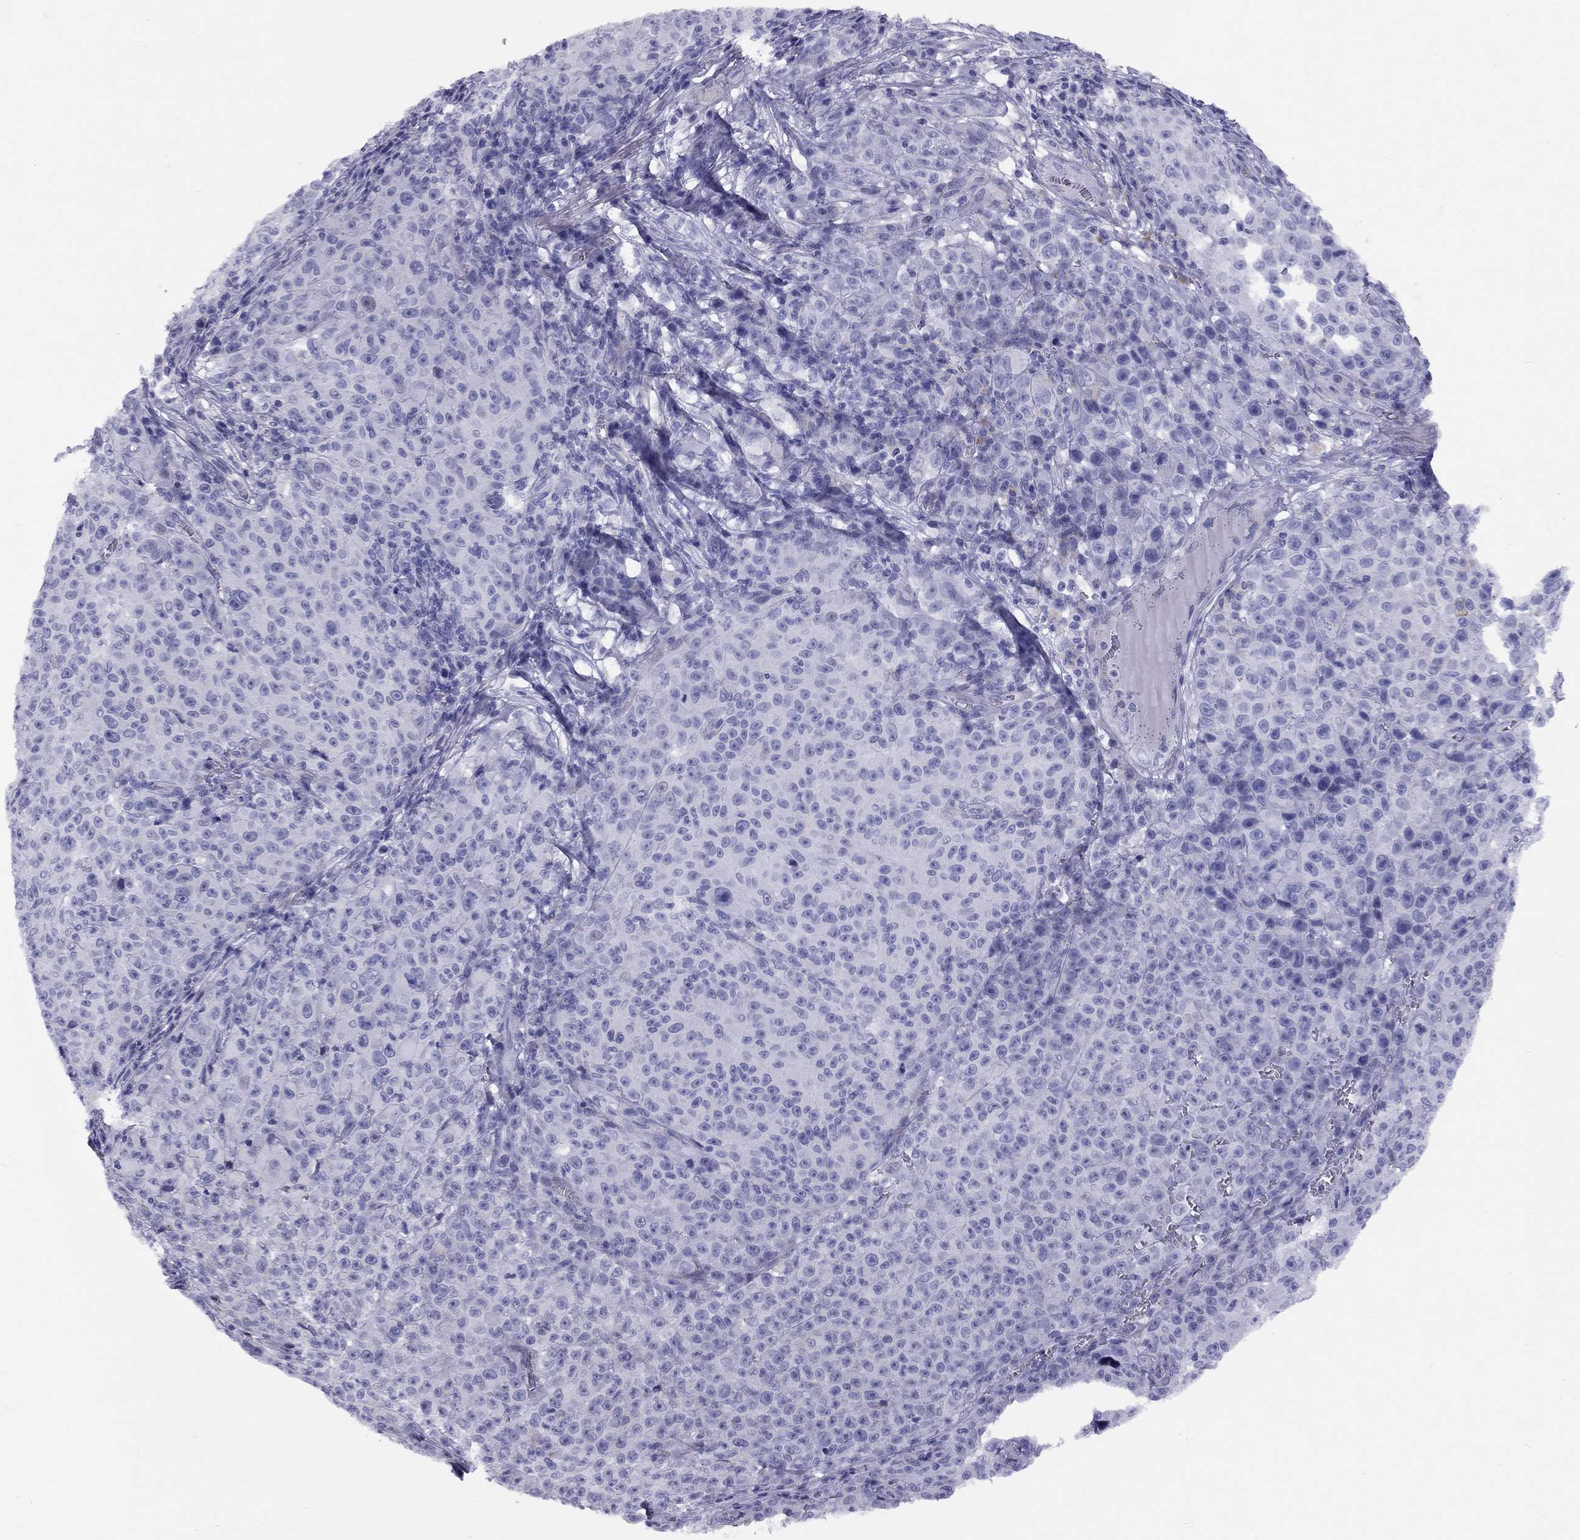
{"staining": {"intensity": "negative", "quantity": "none", "location": "none"}, "tissue": "melanoma", "cell_type": "Tumor cells", "image_type": "cancer", "snomed": [{"axis": "morphology", "description": "Malignant melanoma, NOS"}, {"axis": "topography", "description": "Skin"}], "caption": "Immunohistochemistry image of neoplastic tissue: human malignant melanoma stained with DAB (3,3'-diaminobenzidine) reveals no significant protein positivity in tumor cells.", "gene": "FSCN3", "patient": {"sex": "female", "age": 82}}